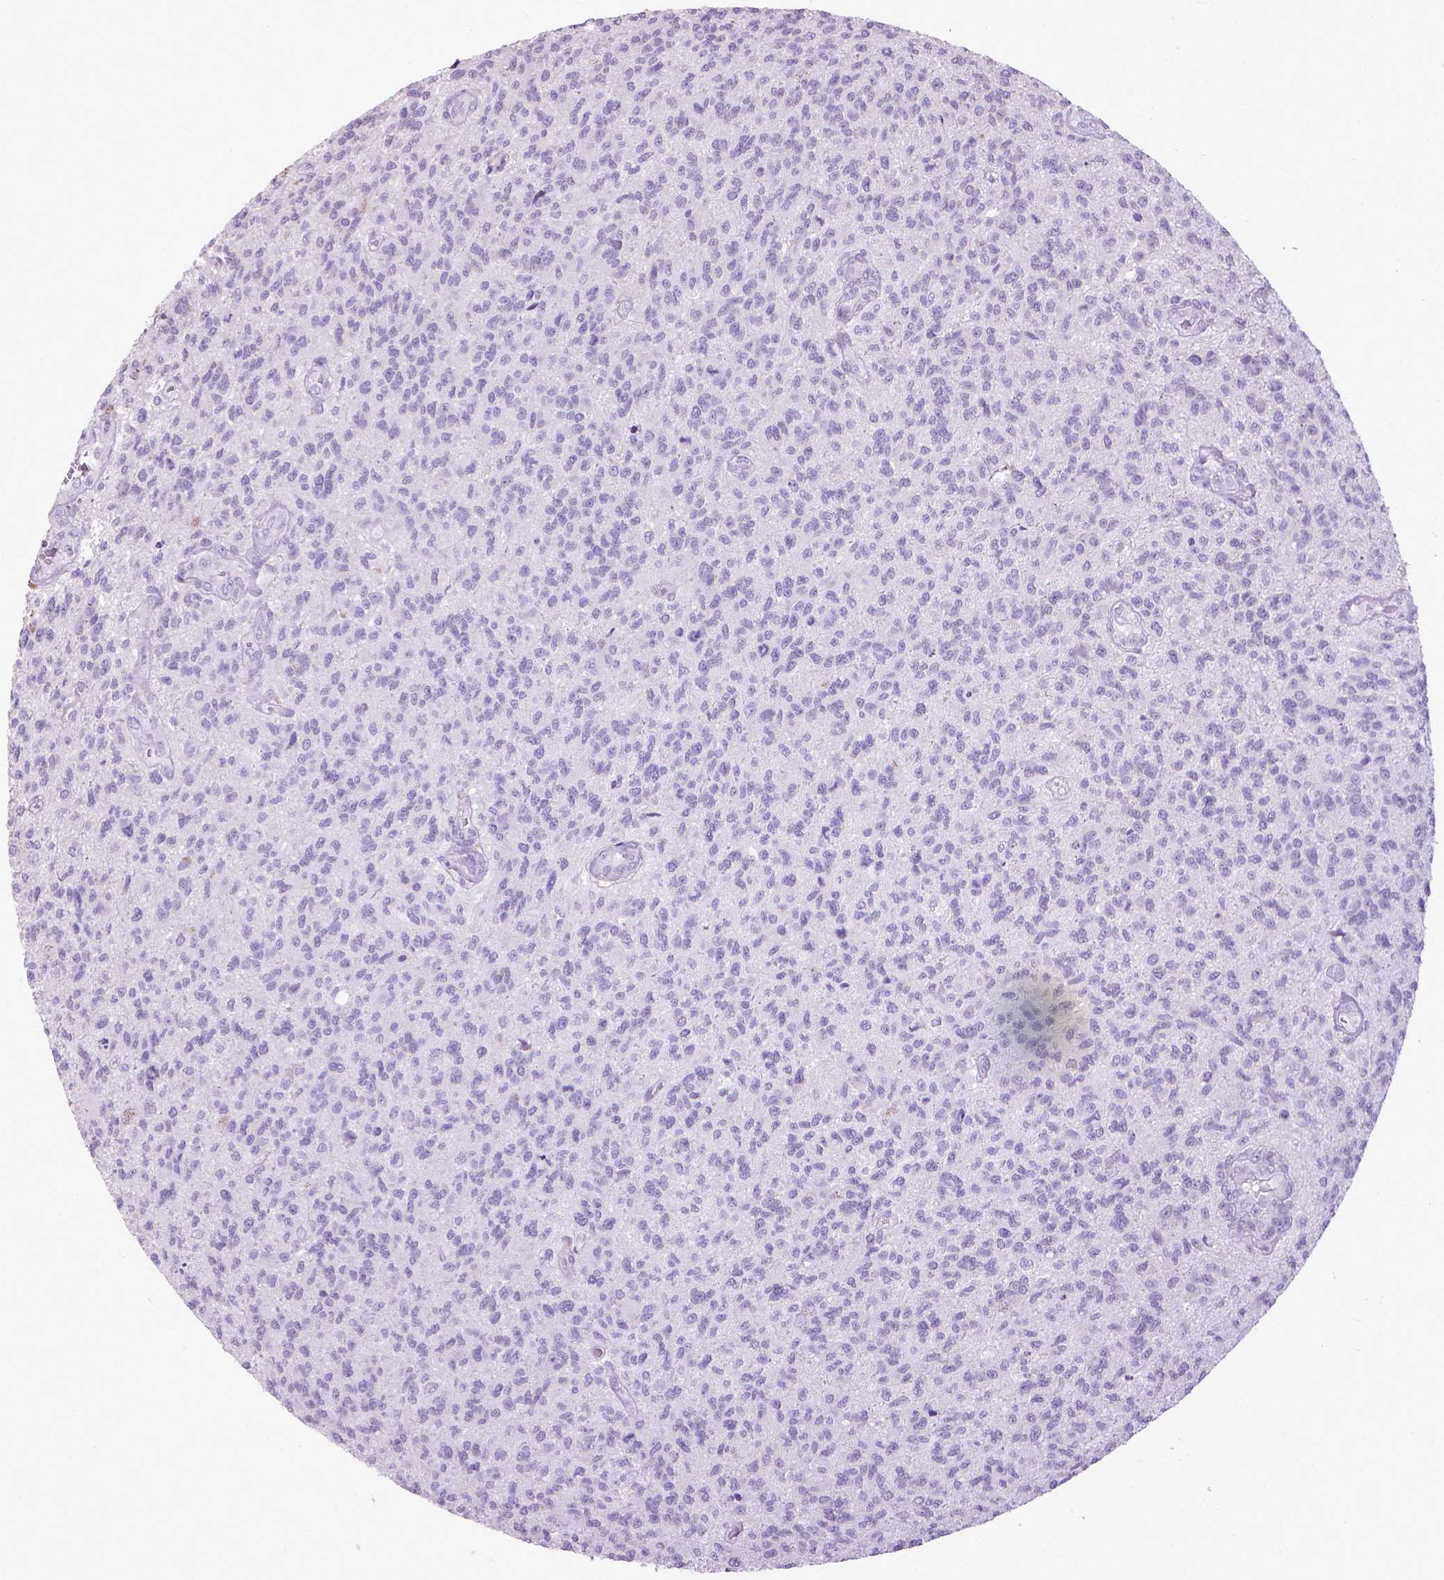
{"staining": {"intensity": "negative", "quantity": "none", "location": "none"}, "tissue": "glioma", "cell_type": "Tumor cells", "image_type": "cancer", "snomed": [{"axis": "morphology", "description": "Glioma, malignant, High grade"}, {"axis": "topography", "description": "Brain"}], "caption": "IHC image of neoplastic tissue: human glioma stained with DAB (3,3'-diaminobenzidine) reveals no significant protein positivity in tumor cells.", "gene": "KRT5", "patient": {"sex": "male", "age": 56}}